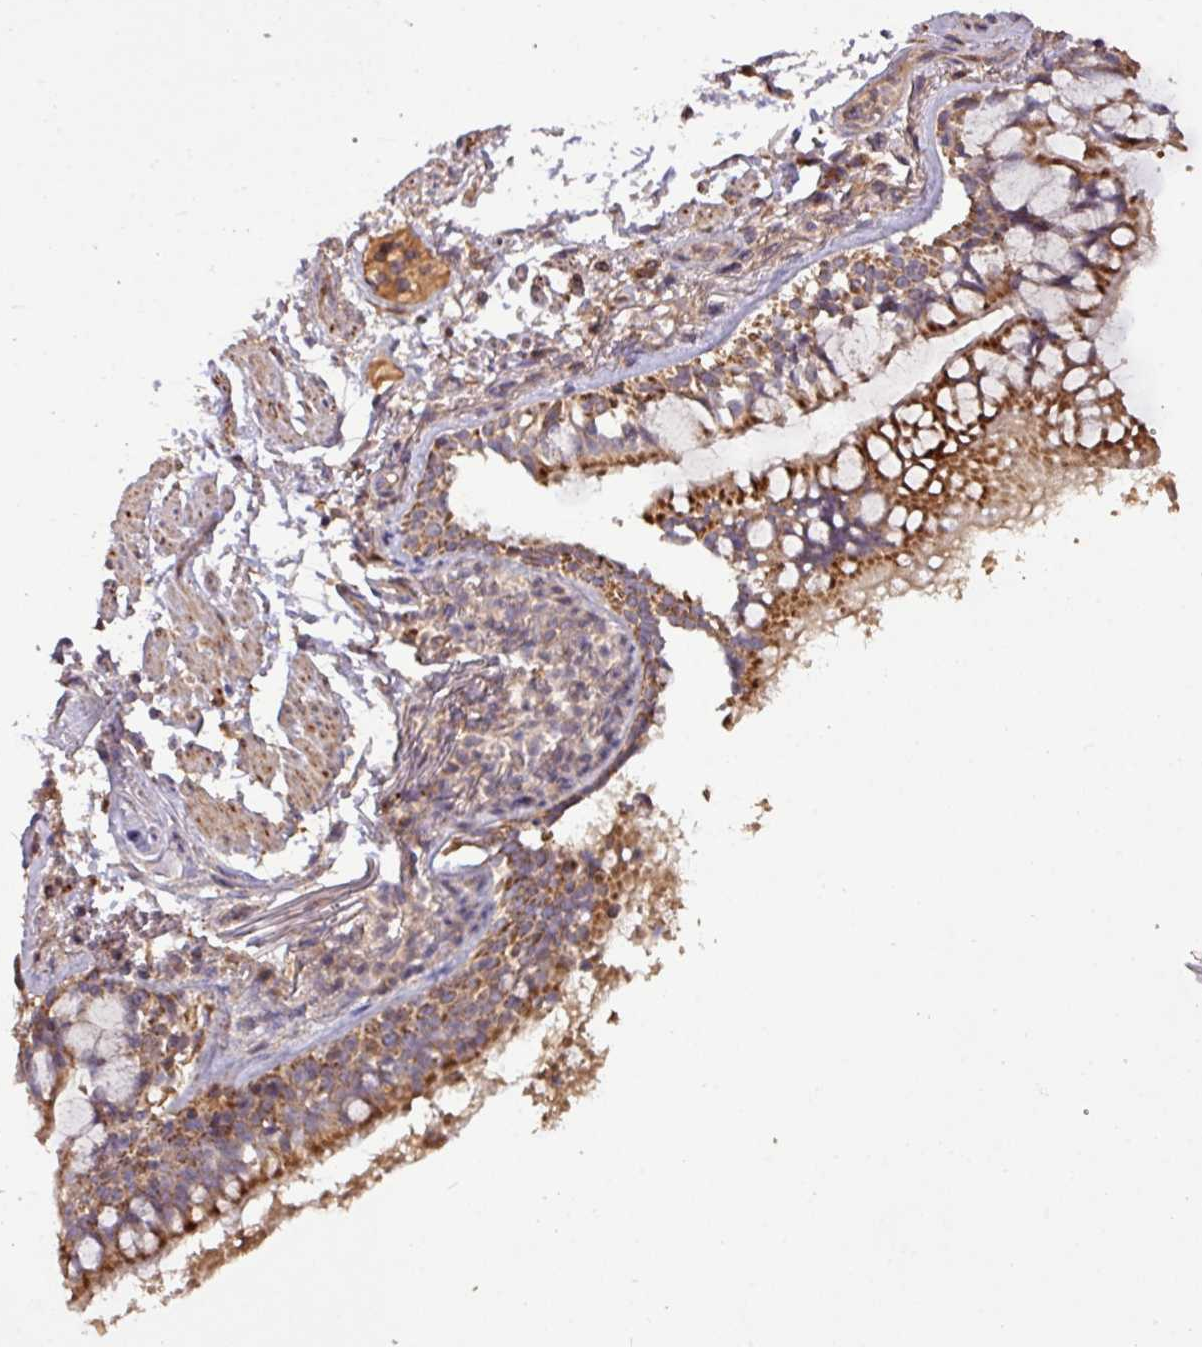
{"staining": {"intensity": "moderate", "quantity": ">75%", "location": "cytoplasmic/membranous"}, "tissue": "bronchus", "cell_type": "Respiratory epithelial cells", "image_type": "normal", "snomed": [{"axis": "morphology", "description": "Normal tissue, NOS"}, {"axis": "topography", "description": "Bronchus"}], "caption": "IHC of benign human bronchus shows medium levels of moderate cytoplasmic/membranous staining in about >75% of respiratory epithelial cells.", "gene": "YPEL1", "patient": {"sex": "male", "age": 70}}